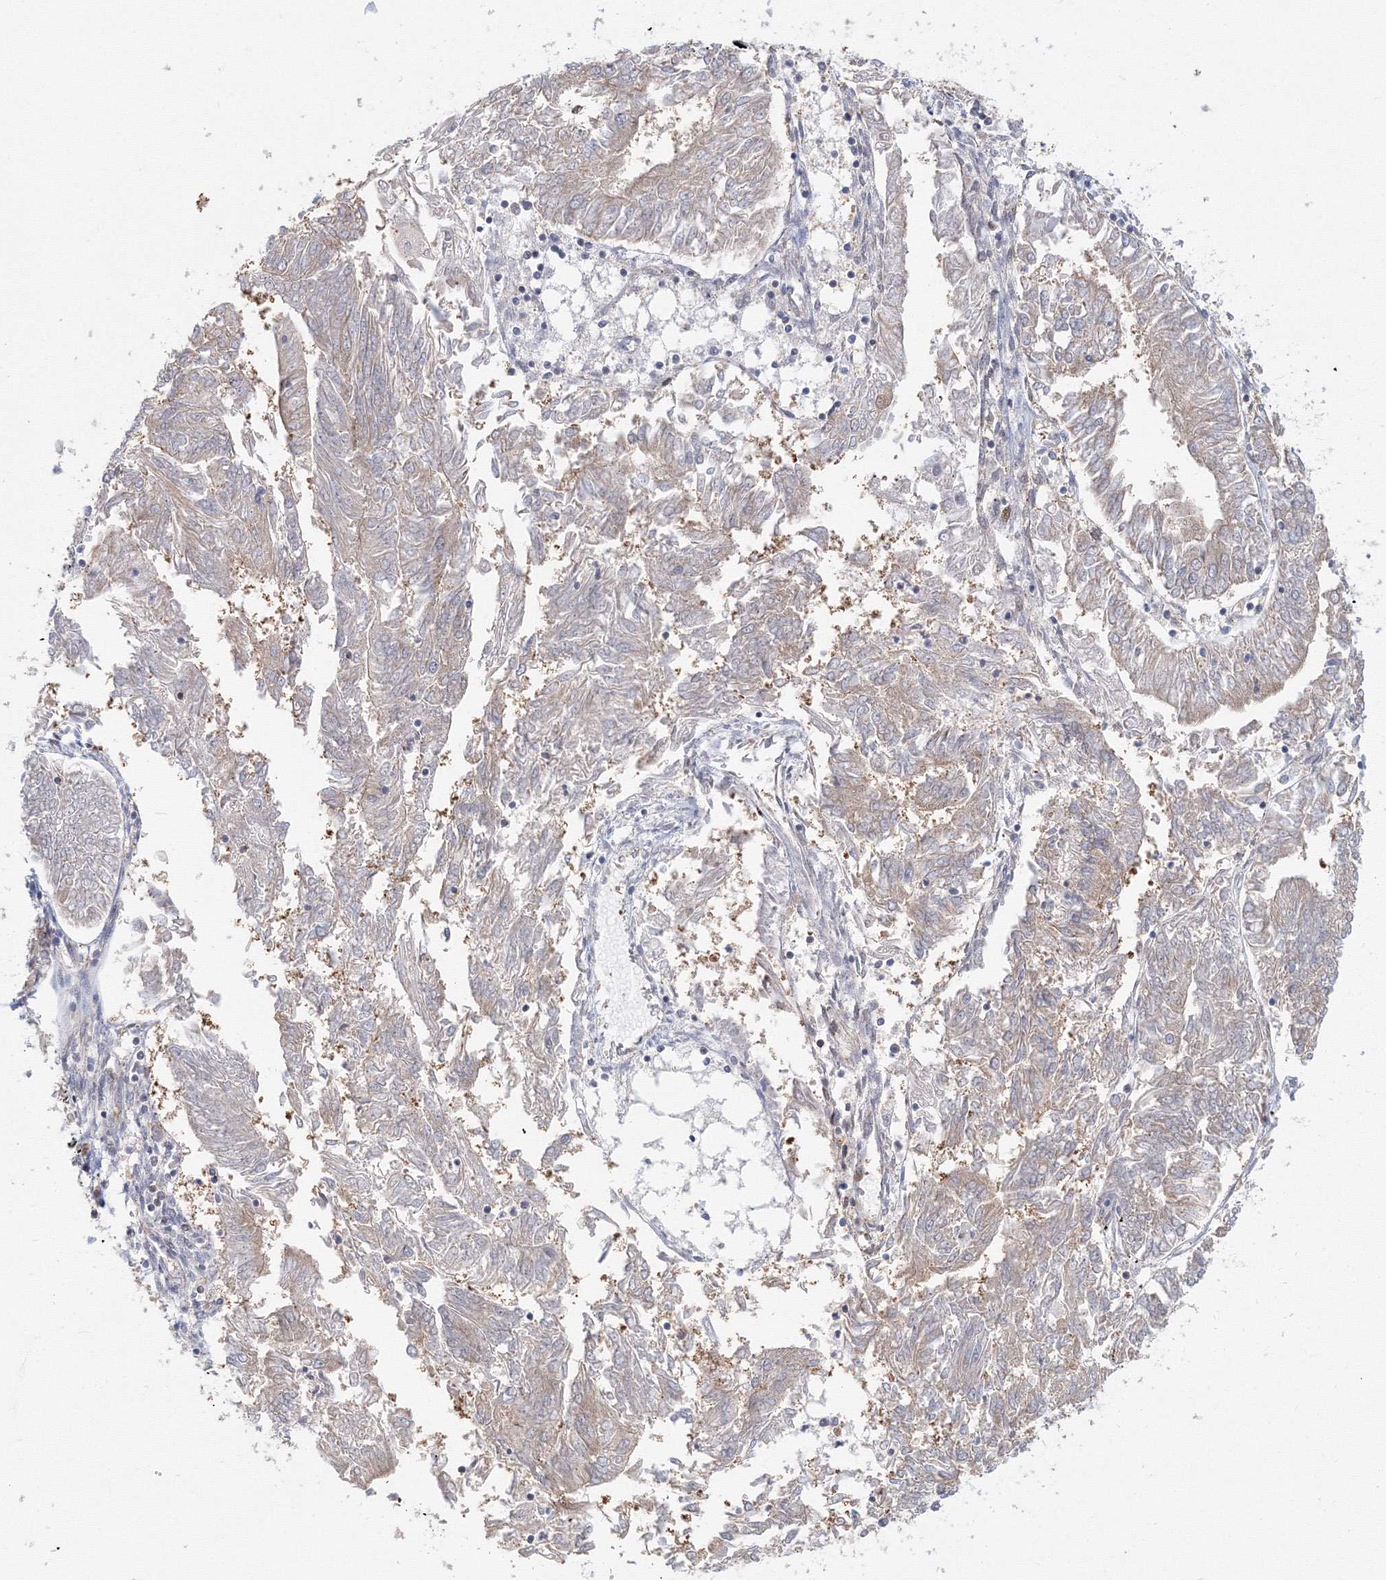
{"staining": {"intensity": "weak", "quantity": "<25%", "location": "cytoplasmic/membranous"}, "tissue": "endometrial cancer", "cell_type": "Tumor cells", "image_type": "cancer", "snomed": [{"axis": "morphology", "description": "Adenocarcinoma, NOS"}, {"axis": "topography", "description": "Endometrium"}], "caption": "Tumor cells show no significant staining in endometrial cancer (adenocarcinoma).", "gene": "ARHGAP21", "patient": {"sex": "female", "age": 58}}